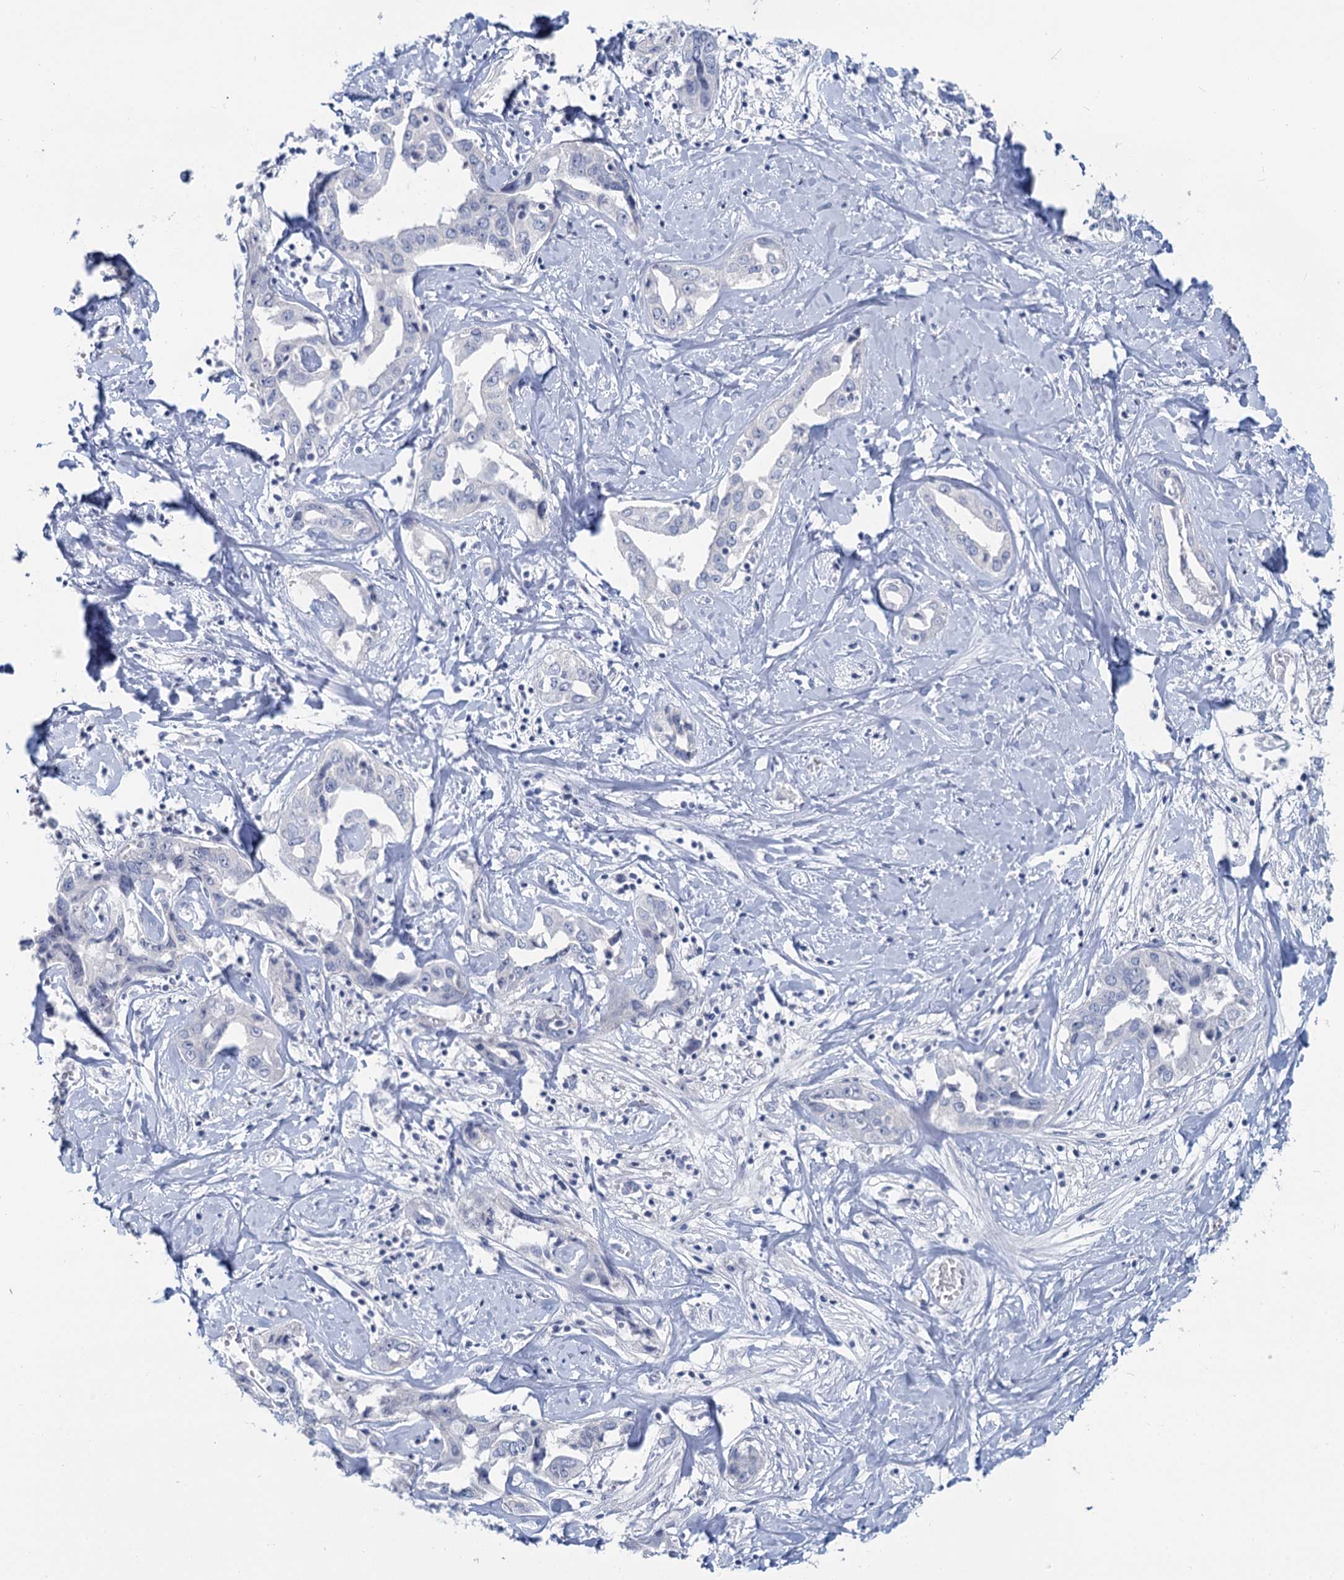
{"staining": {"intensity": "negative", "quantity": "none", "location": "none"}, "tissue": "liver cancer", "cell_type": "Tumor cells", "image_type": "cancer", "snomed": [{"axis": "morphology", "description": "Cholangiocarcinoma"}, {"axis": "topography", "description": "Liver"}], "caption": "DAB immunohistochemical staining of human liver cancer reveals no significant positivity in tumor cells.", "gene": "CHGA", "patient": {"sex": "male", "age": 59}}